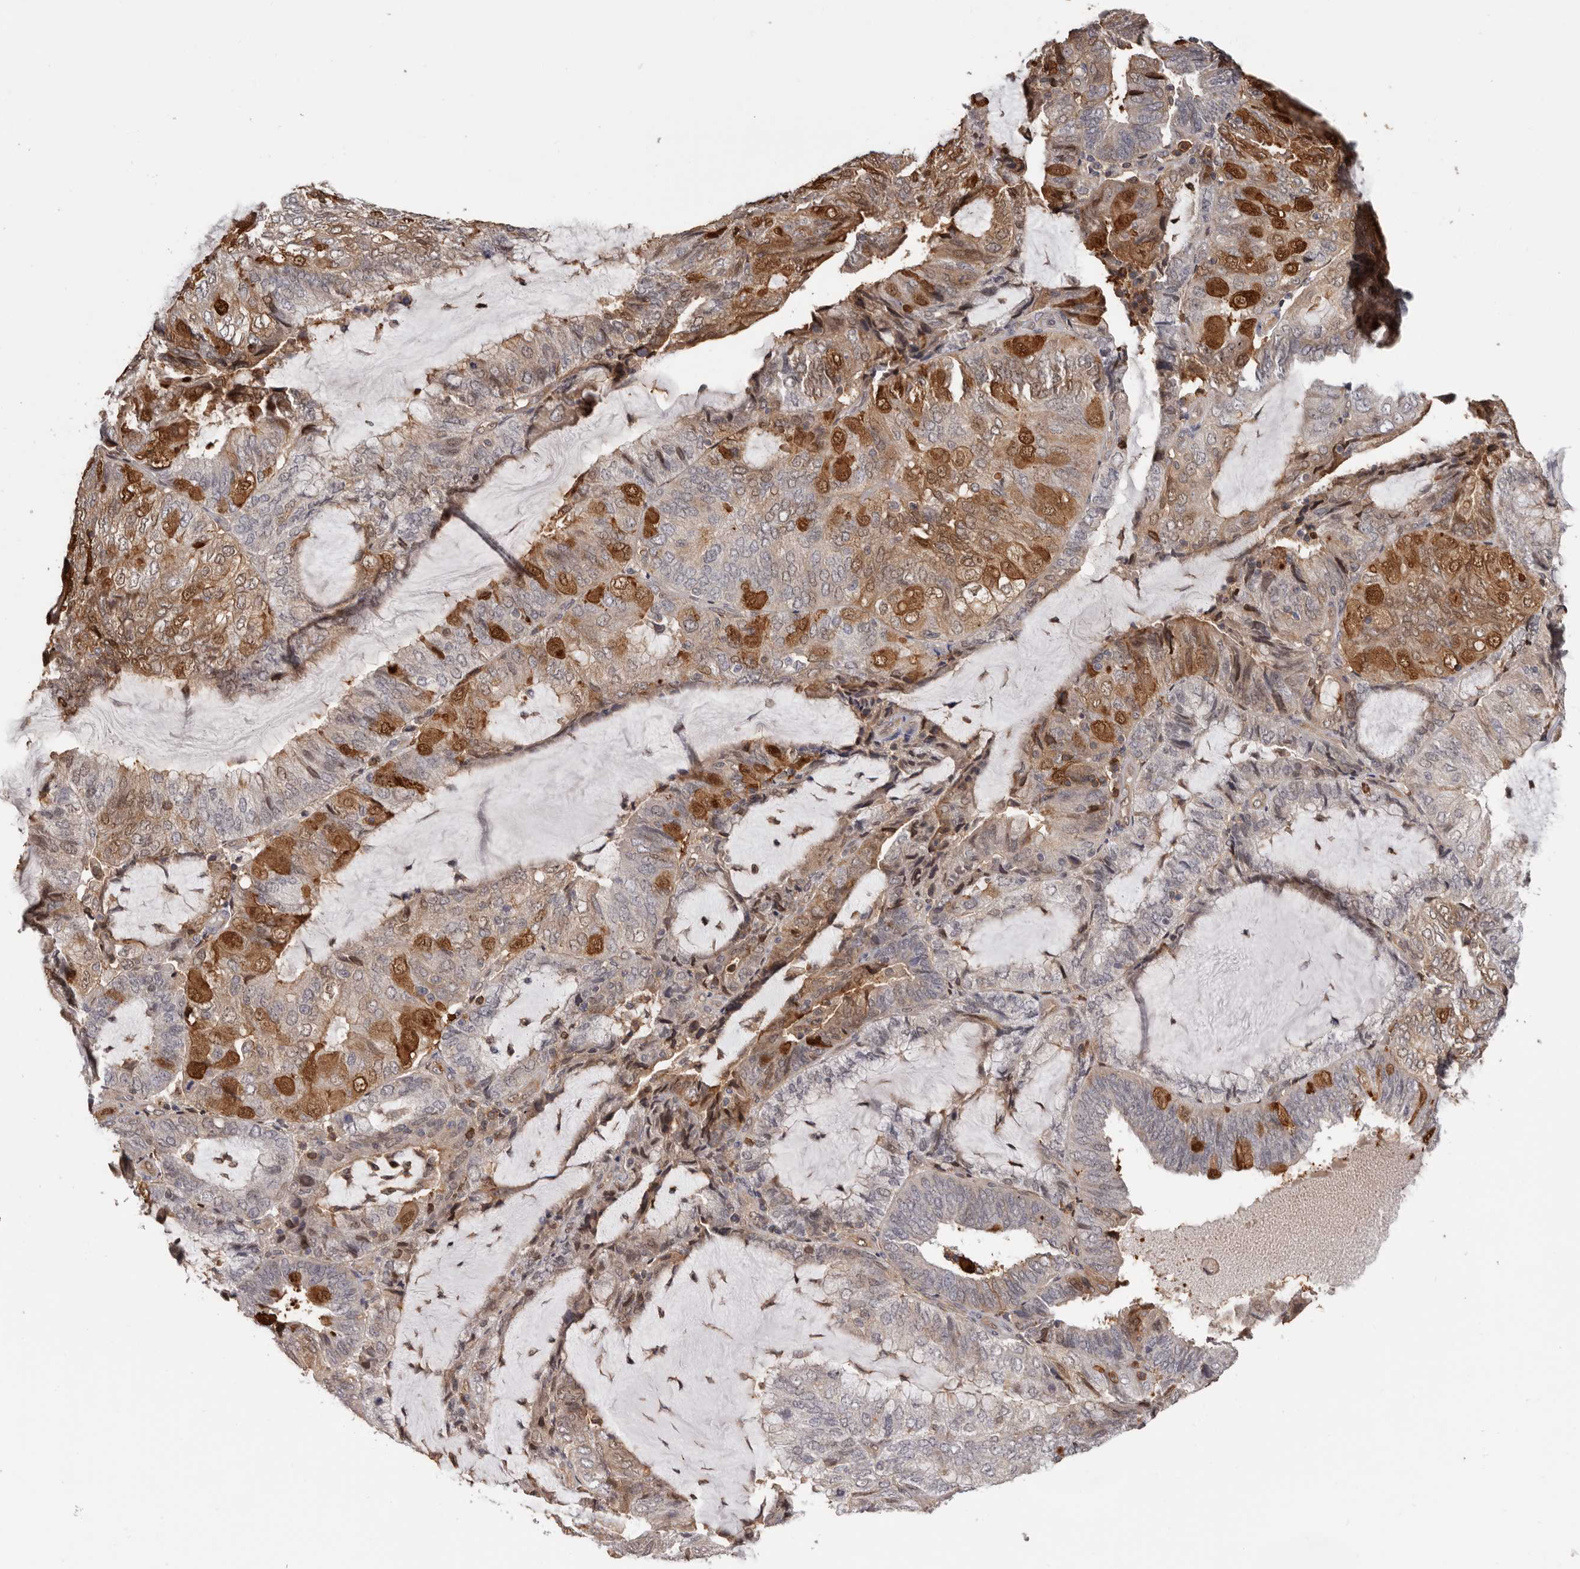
{"staining": {"intensity": "strong", "quantity": "25%-75%", "location": "cytoplasmic/membranous"}, "tissue": "endometrial cancer", "cell_type": "Tumor cells", "image_type": "cancer", "snomed": [{"axis": "morphology", "description": "Adenocarcinoma, NOS"}, {"axis": "topography", "description": "Endometrium"}], "caption": "Protein expression analysis of endometrial cancer displays strong cytoplasmic/membranous positivity in about 25%-75% of tumor cells.", "gene": "PRR12", "patient": {"sex": "female", "age": 81}}